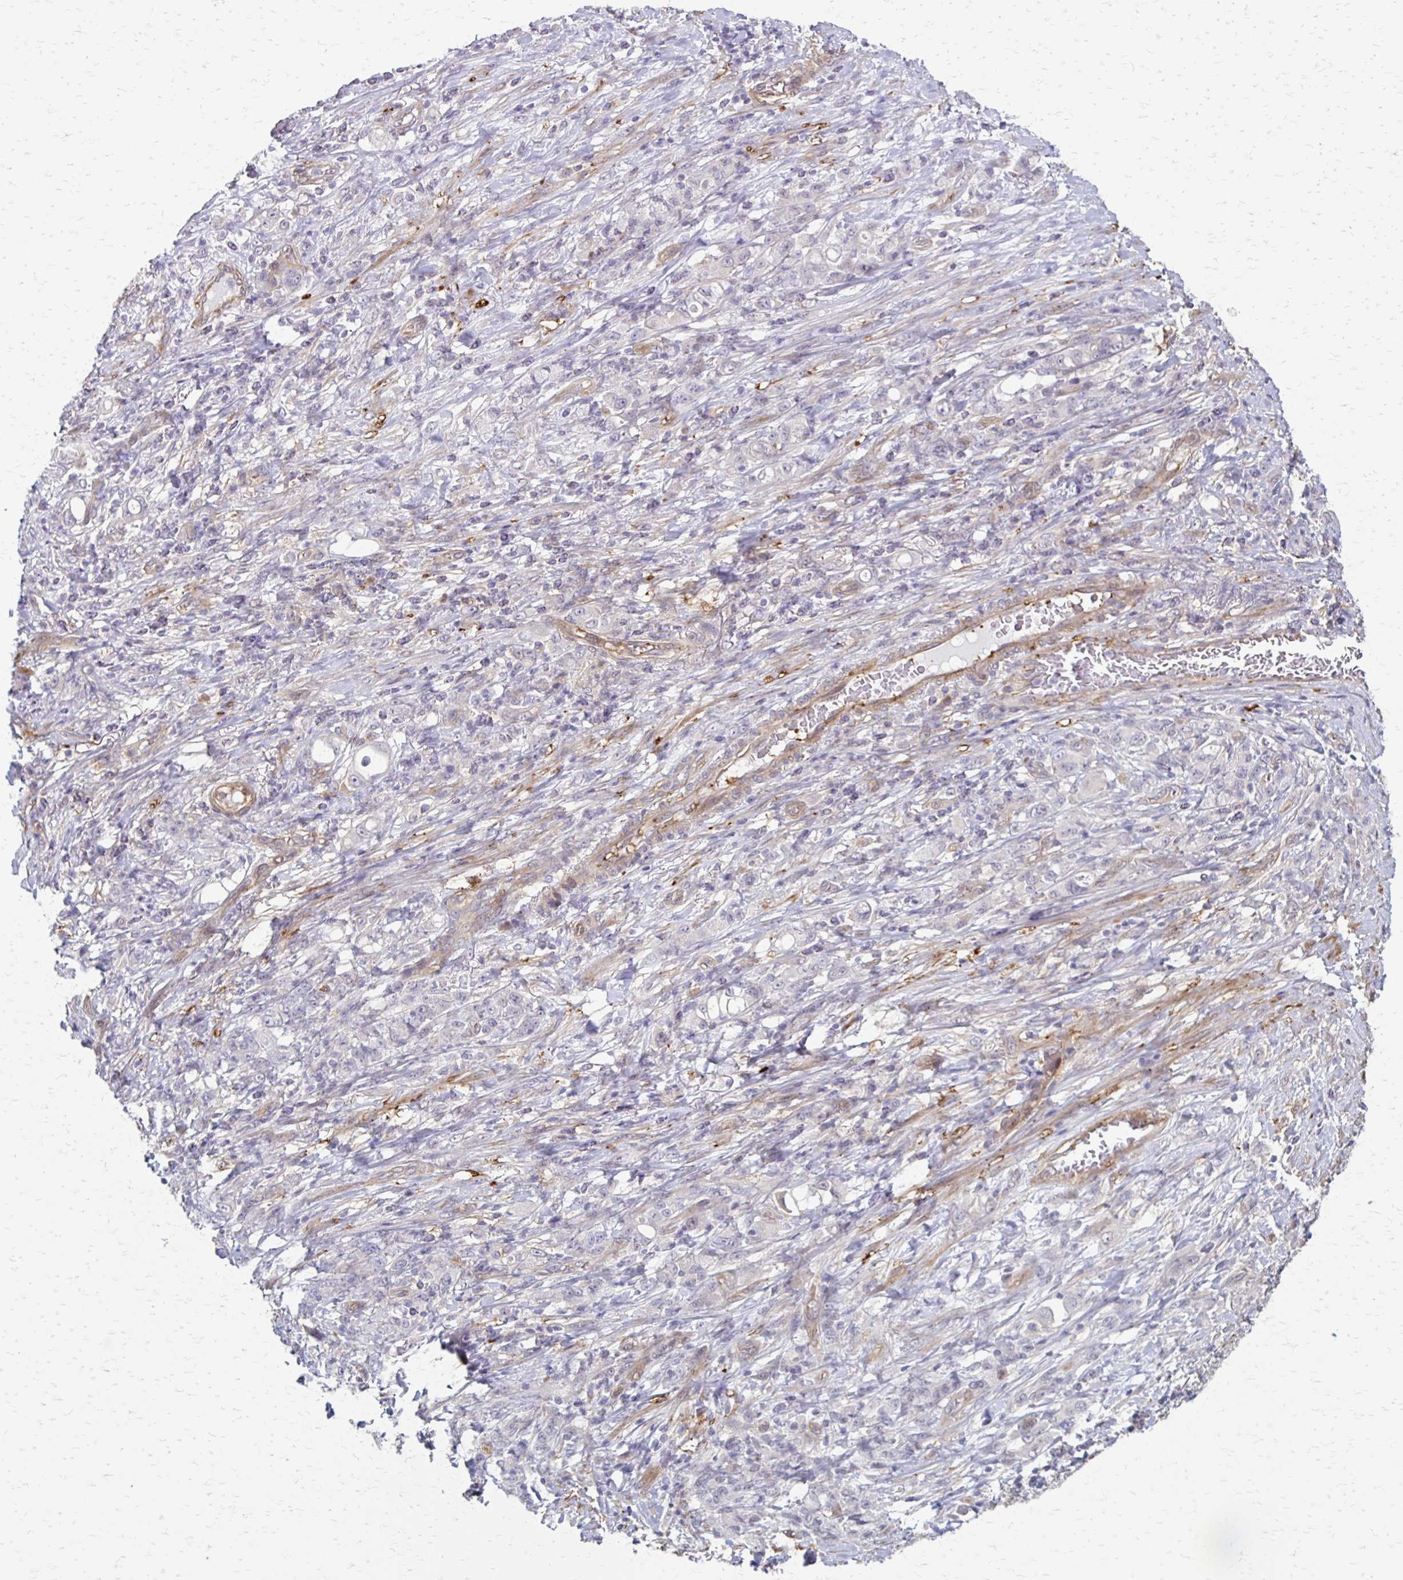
{"staining": {"intensity": "negative", "quantity": "none", "location": "none"}, "tissue": "stomach cancer", "cell_type": "Tumor cells", "image_type": "cancer", "snomed": [{"axis": "morphology", "description": "Adenocarcinoma, NOS"}, {"axis": "topography", "description": "Stomach"}], "caption": "Tumor cells show no significant protein positivity in adenocarcinoma (stomach).", "gene": "CFL2", "patient": {"sex": "female", "age": 79}}